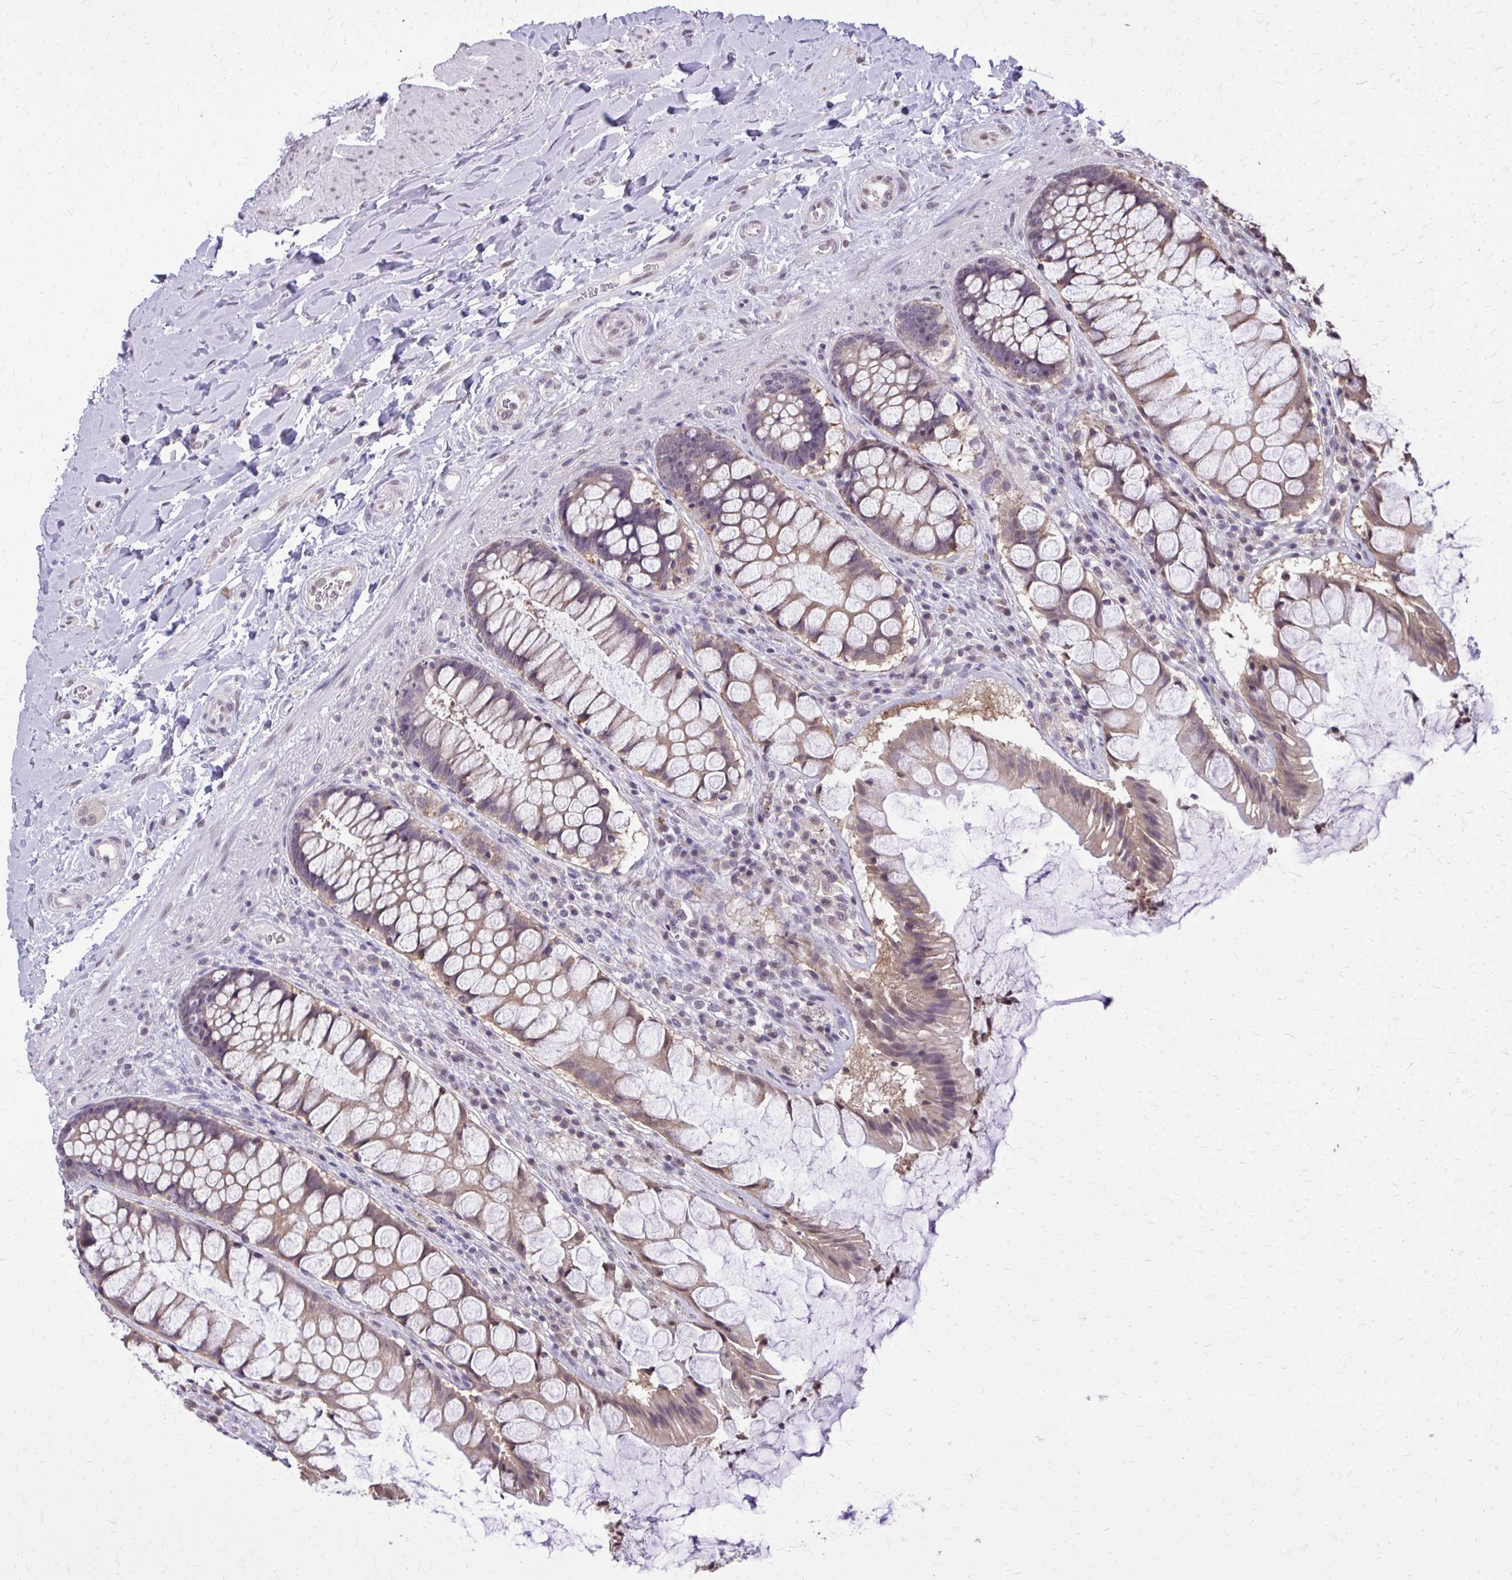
{"staining": {"intensity": "moderate", "quantity": "25%-75%", "location": "cytoplasmic/membranous"}, "tissue": "rectum", "cell_type": "Glandular cells", "image_type": "normal", "snomed": [{"axis": "morphology", "description": "Normal tissue, NOS"}, {"axis": "topography", "description": "Rectum"}], "caption": "A photomicrograph of rectum stained for a protein displays moderate cytoplasmic/membranous brown staining in glandular cells. (Stains: DAB (3,3'-diaminobenzidine) in brown, nuclei in blue, Microscopy: brightfield microscopy at high magnification).", "gene": "AKAP5", "patient": {"sex": "female", "age": 58}}